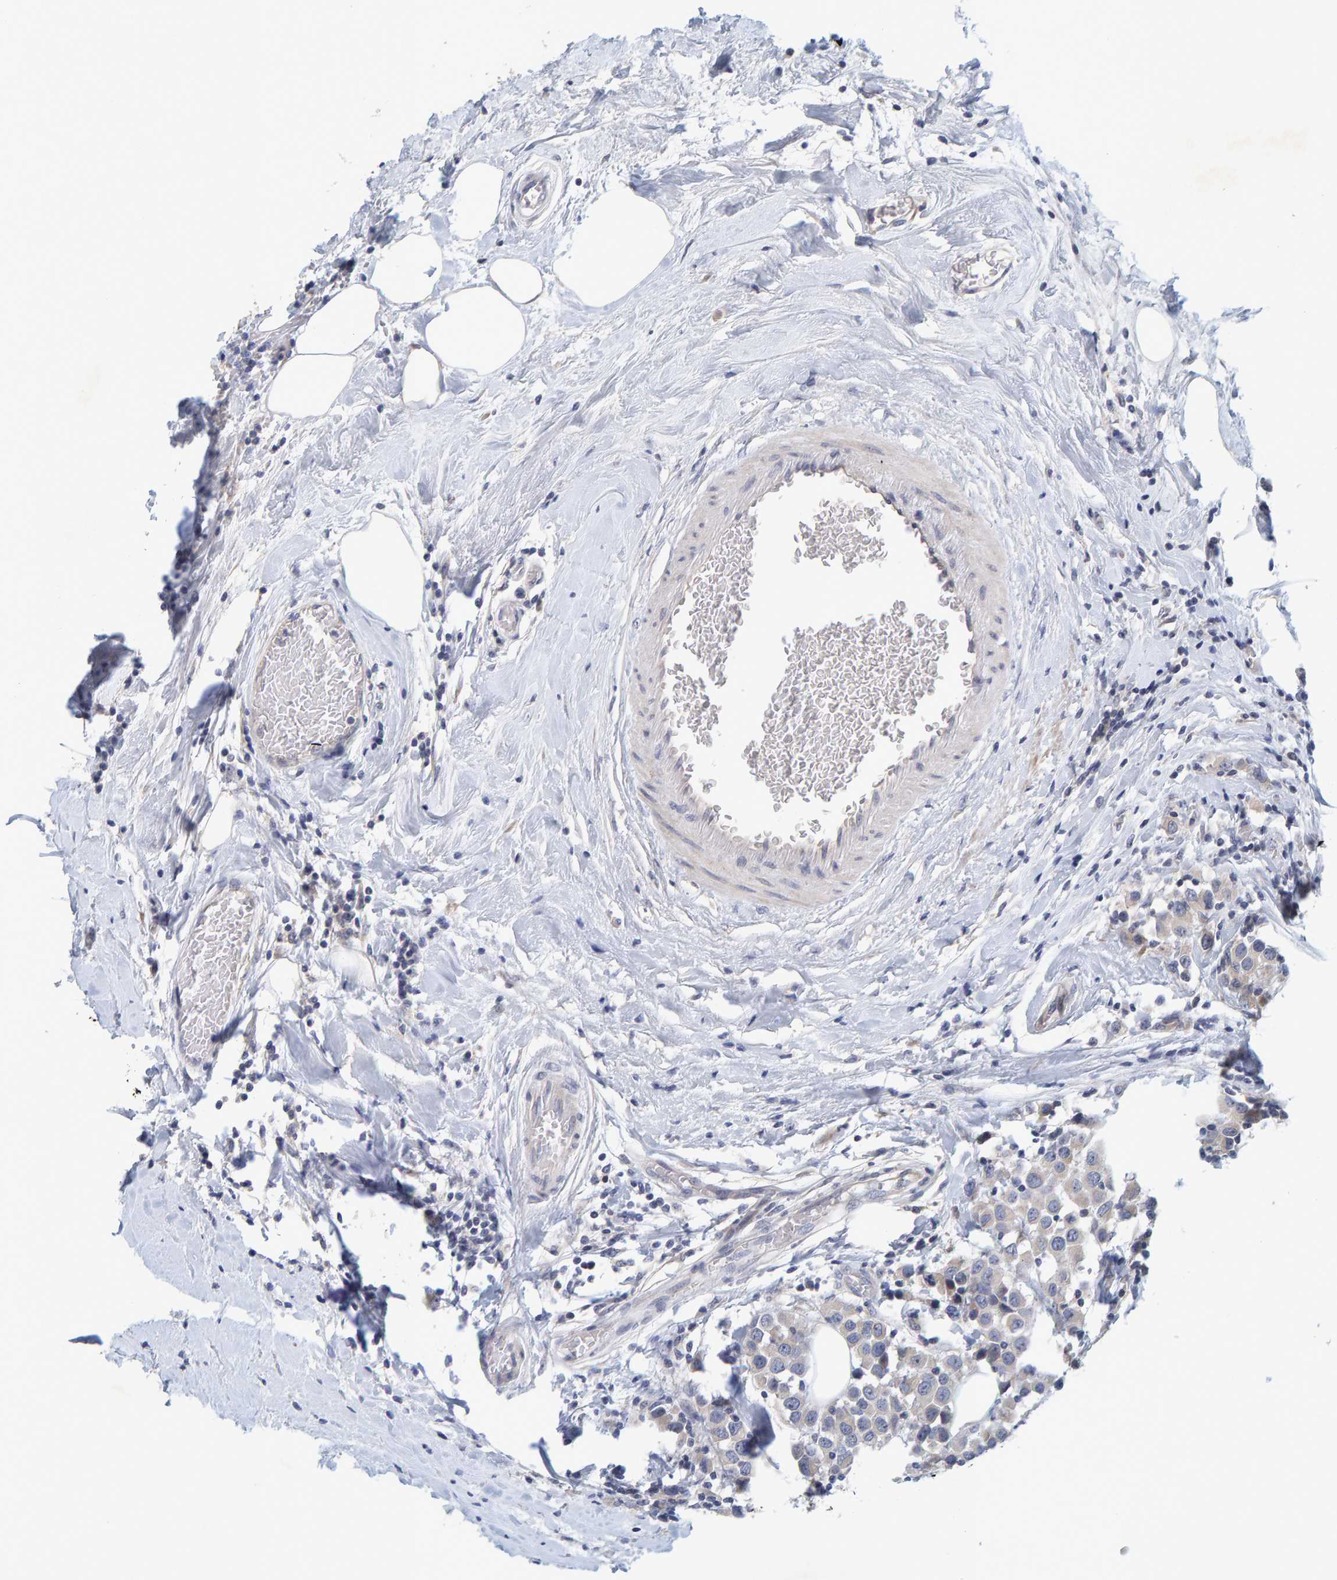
{"staining": {"intensity": "weak", "quantity": "<25%", "location": "cytoplasmic/membranous"}, "tissue": "breast cancer", "cell_type": "Tumor cells", "image_type": "cancer", "snomed": [{"axis": "morphology", "description": "Duct carcinoma"}, {"axis": "topography", "description": "Breast"}], "caption": "DAB immunohistochemical staining of human intraductal carcinoma (breast) displays no significant staining in tumor cells.", "gene": "ZNF77", "patient": {"sex": "female", "age": 61}}